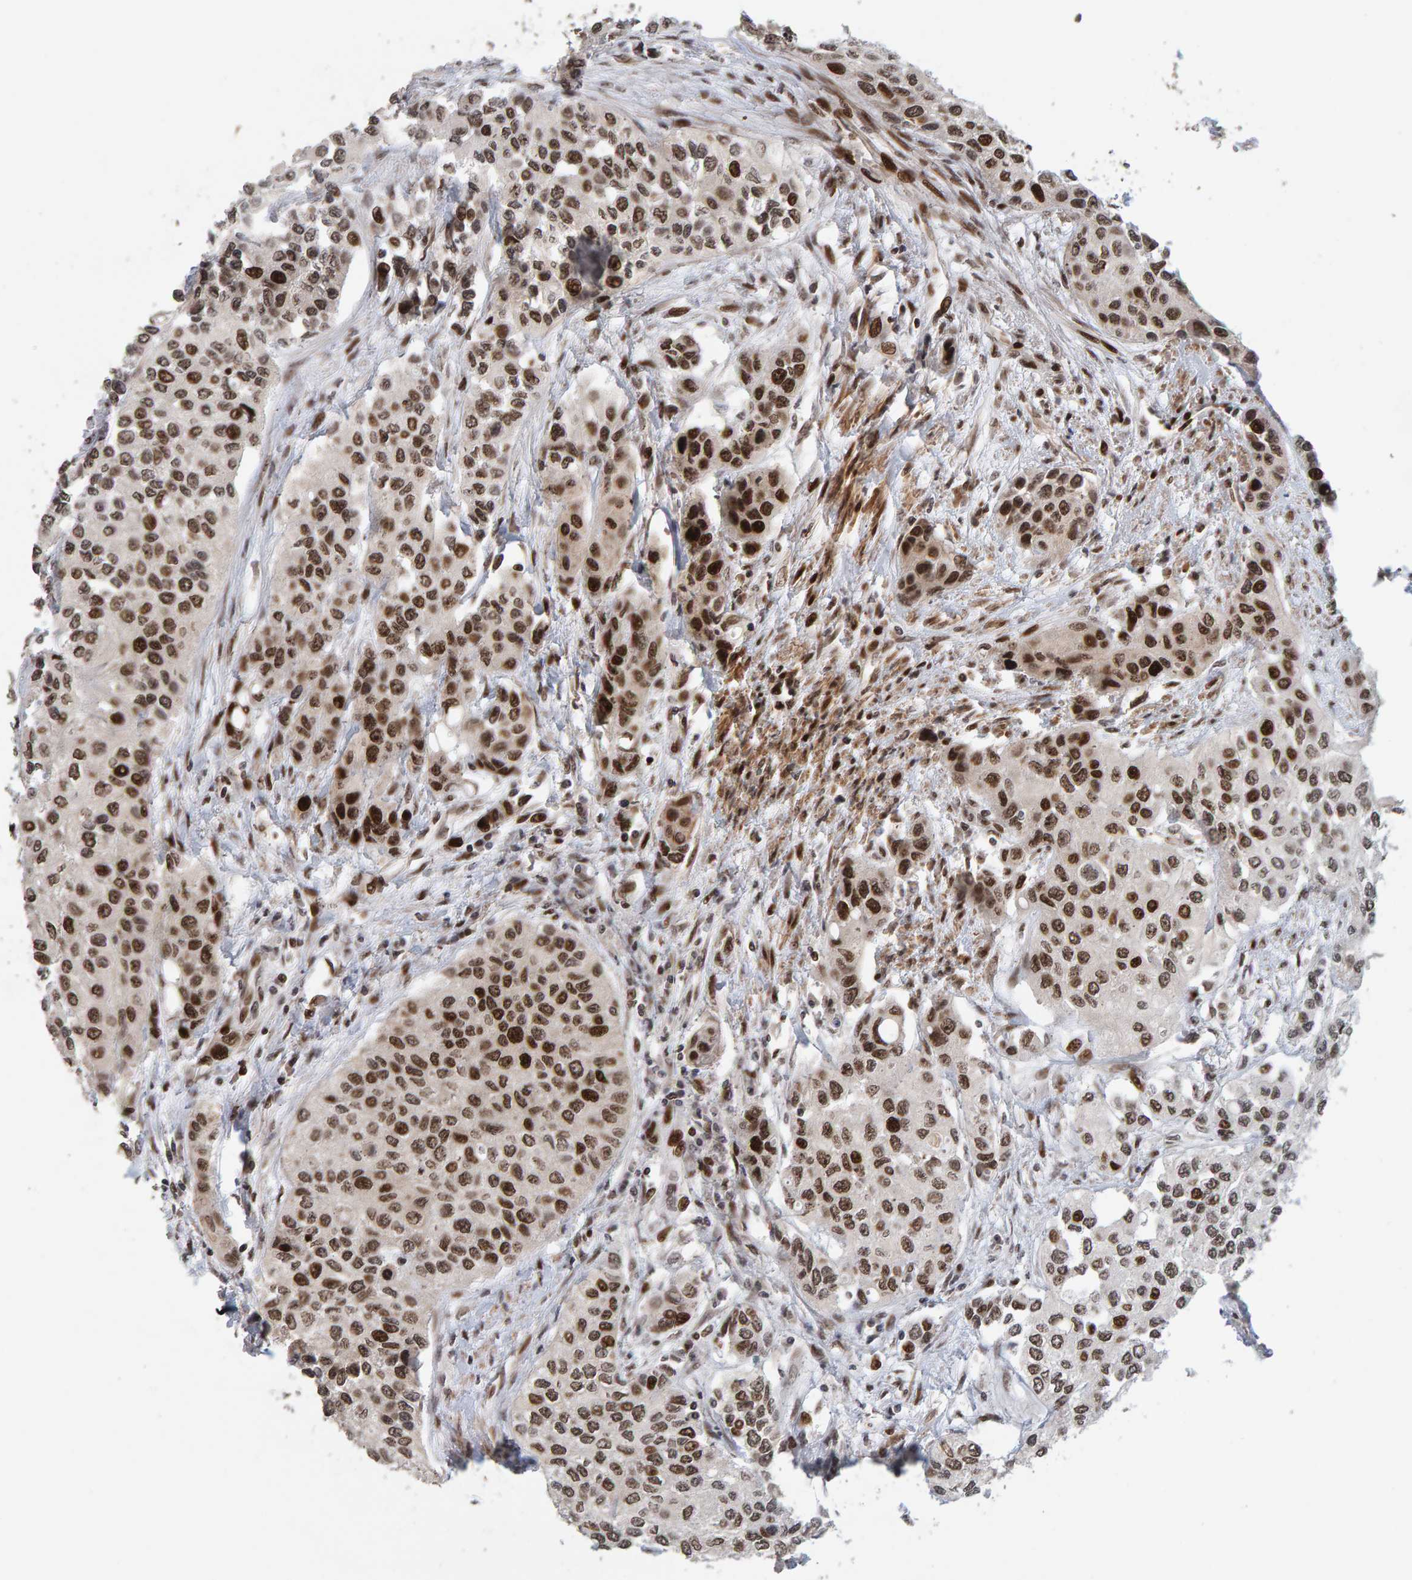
{"staining": {"intensity": "strong", "quantity": ">75%", "location": "nuclear"}, "tissue": "urothelial cancer", "cell_type": "Tumor cells", "image_type": "cancer", "snomed": [{"axis": "morphology", "description": "Urothelial carcinoma, High grade"}, {"axis": "topography", "description": "Urinary bladder"}], "caption": "Tumor cells display strong nuclear expression in approximately >75% of cells in urothelial cancer.", "gene": "CHD4", "patient": {"sex": "female", "age": 56}}